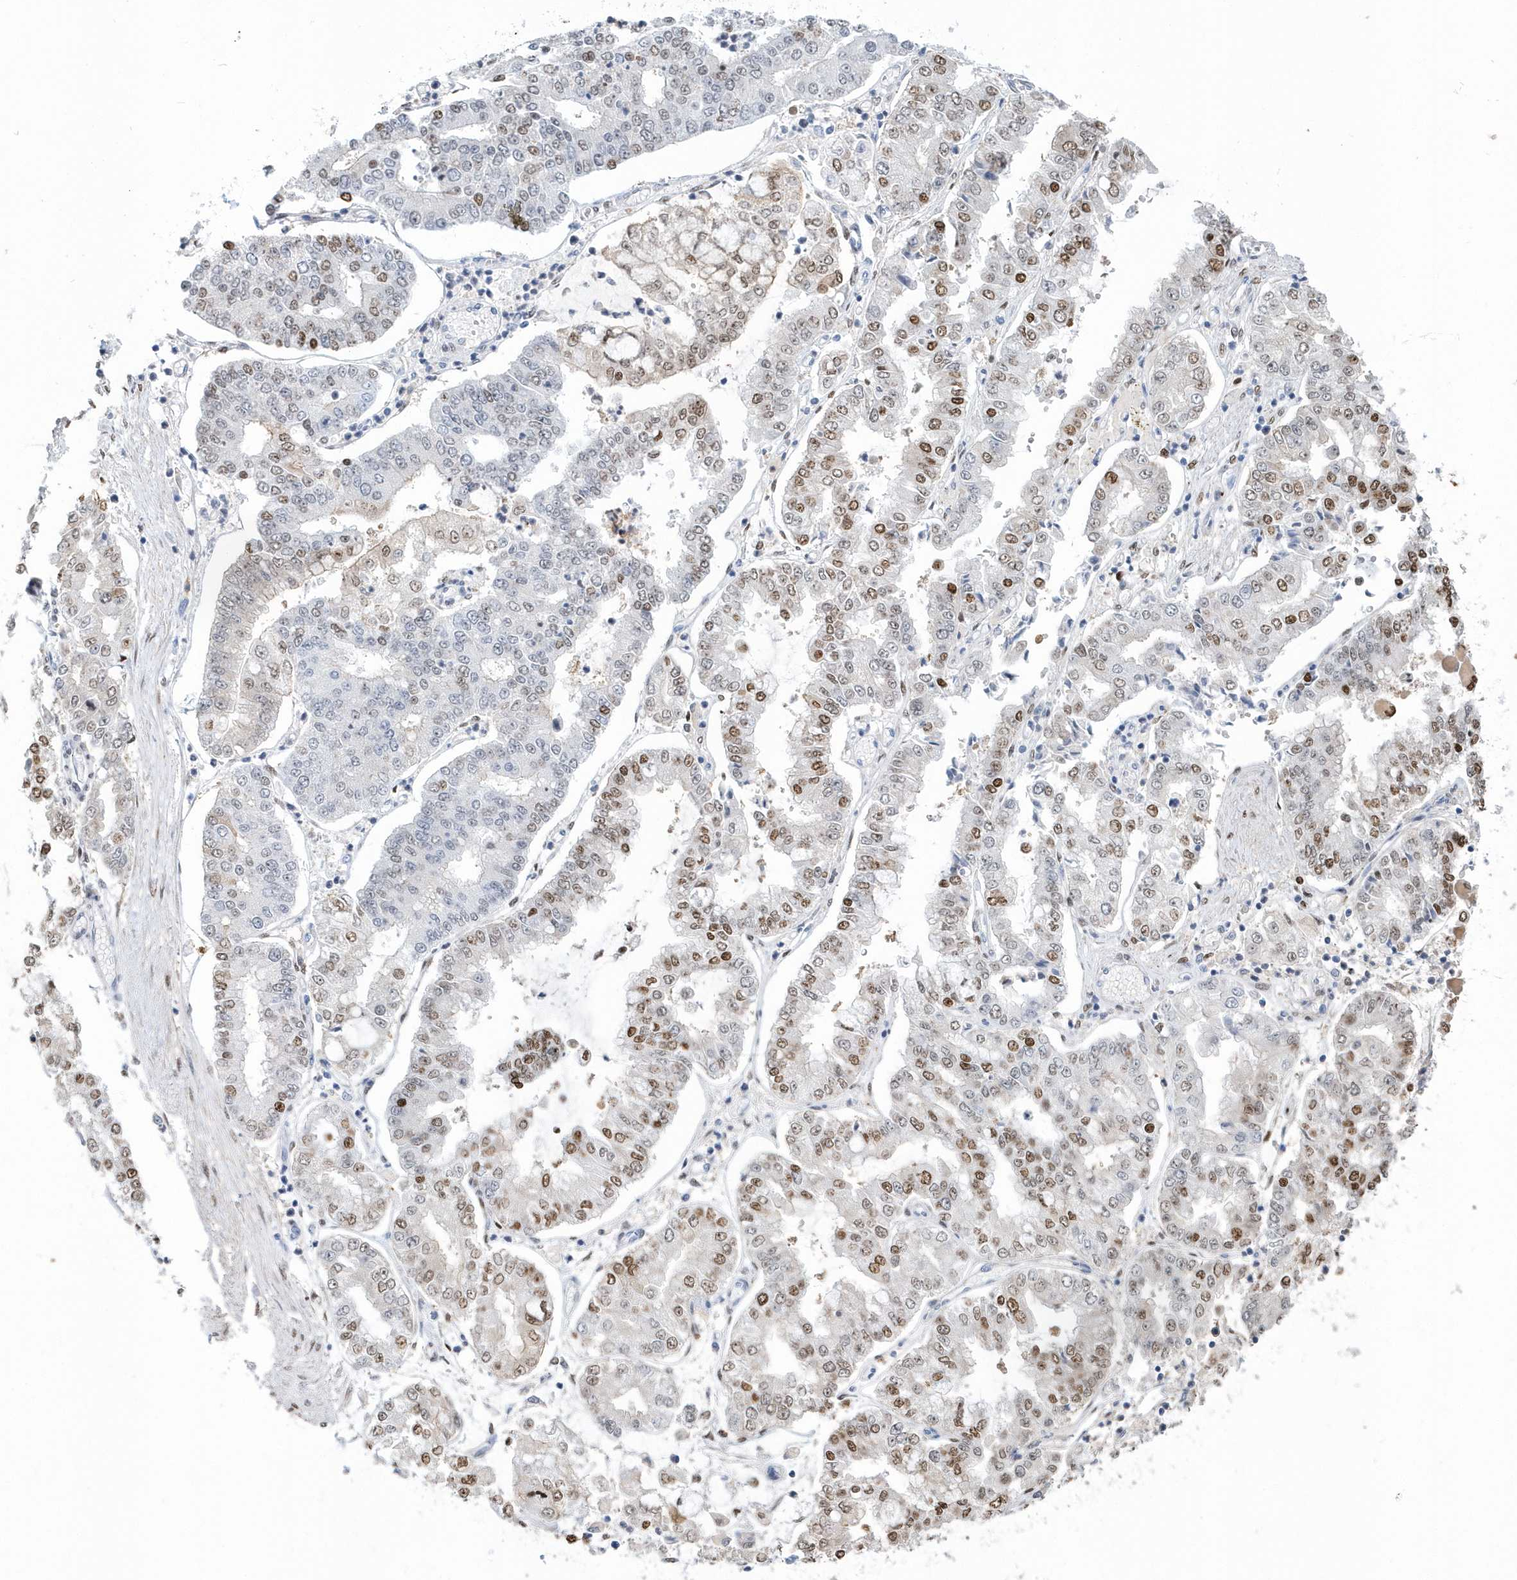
{"staining": {"intensity": "moderate", "quantity": "25%-75%", "location": "nuclear"}, "tissue": "stomach cancer", "cell_type": "Tumor cells", "image_type": "cancer", "snomed": [{"axis": "morphology", "description": "Adenocarcinoma, NOS"}, {"axis": "topography", "description": "Stomach"}], "caption": "Human stomach adenocarcinoma stained with a protein marker shows moderate staining in tumor cells.", "gene": "MACROH2A2", "patient": {"sex": "male", "age": 76}}